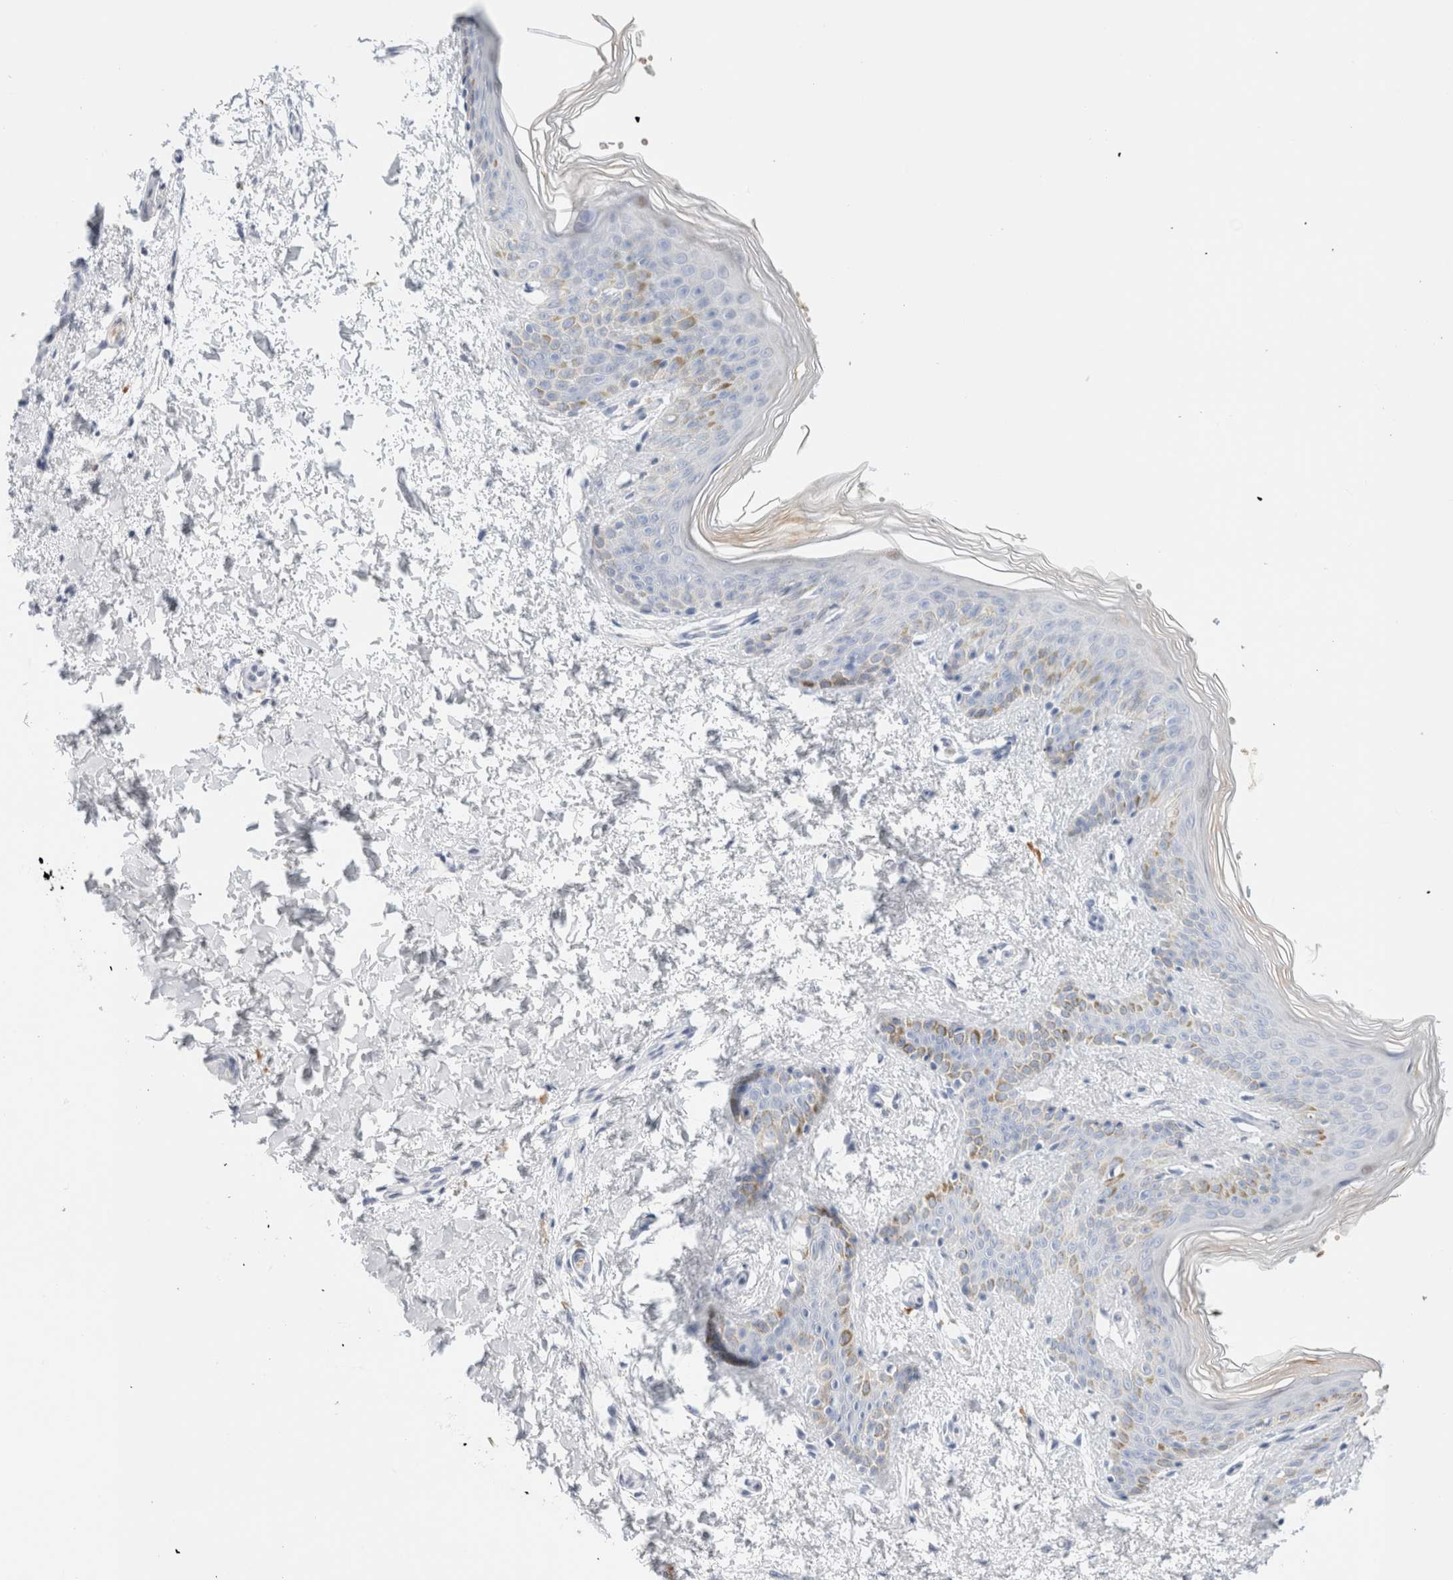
{"staining": {"intensity": "negative", "quantity": "none", "location": "none"}, "tissue": "skin", "cell_type": "Fibroblasts", "image_type": "normal", "snomed": [{"axis": "morphology", "description": "Normal tissue, NOS"}, {"axis": "morphology", "description": "Neoplasm, benign, NOS"}, {"axis": "topography", "description": "Skin"}, {"axis": "topography", "description": "Soft tissue"}], "caption": "IHC image of benign human skin stained for a protein (brown), which reveals no positivity in fibroblasts.", "gene": "ARG1", "patient": {"sex": "male", "age": 26}}